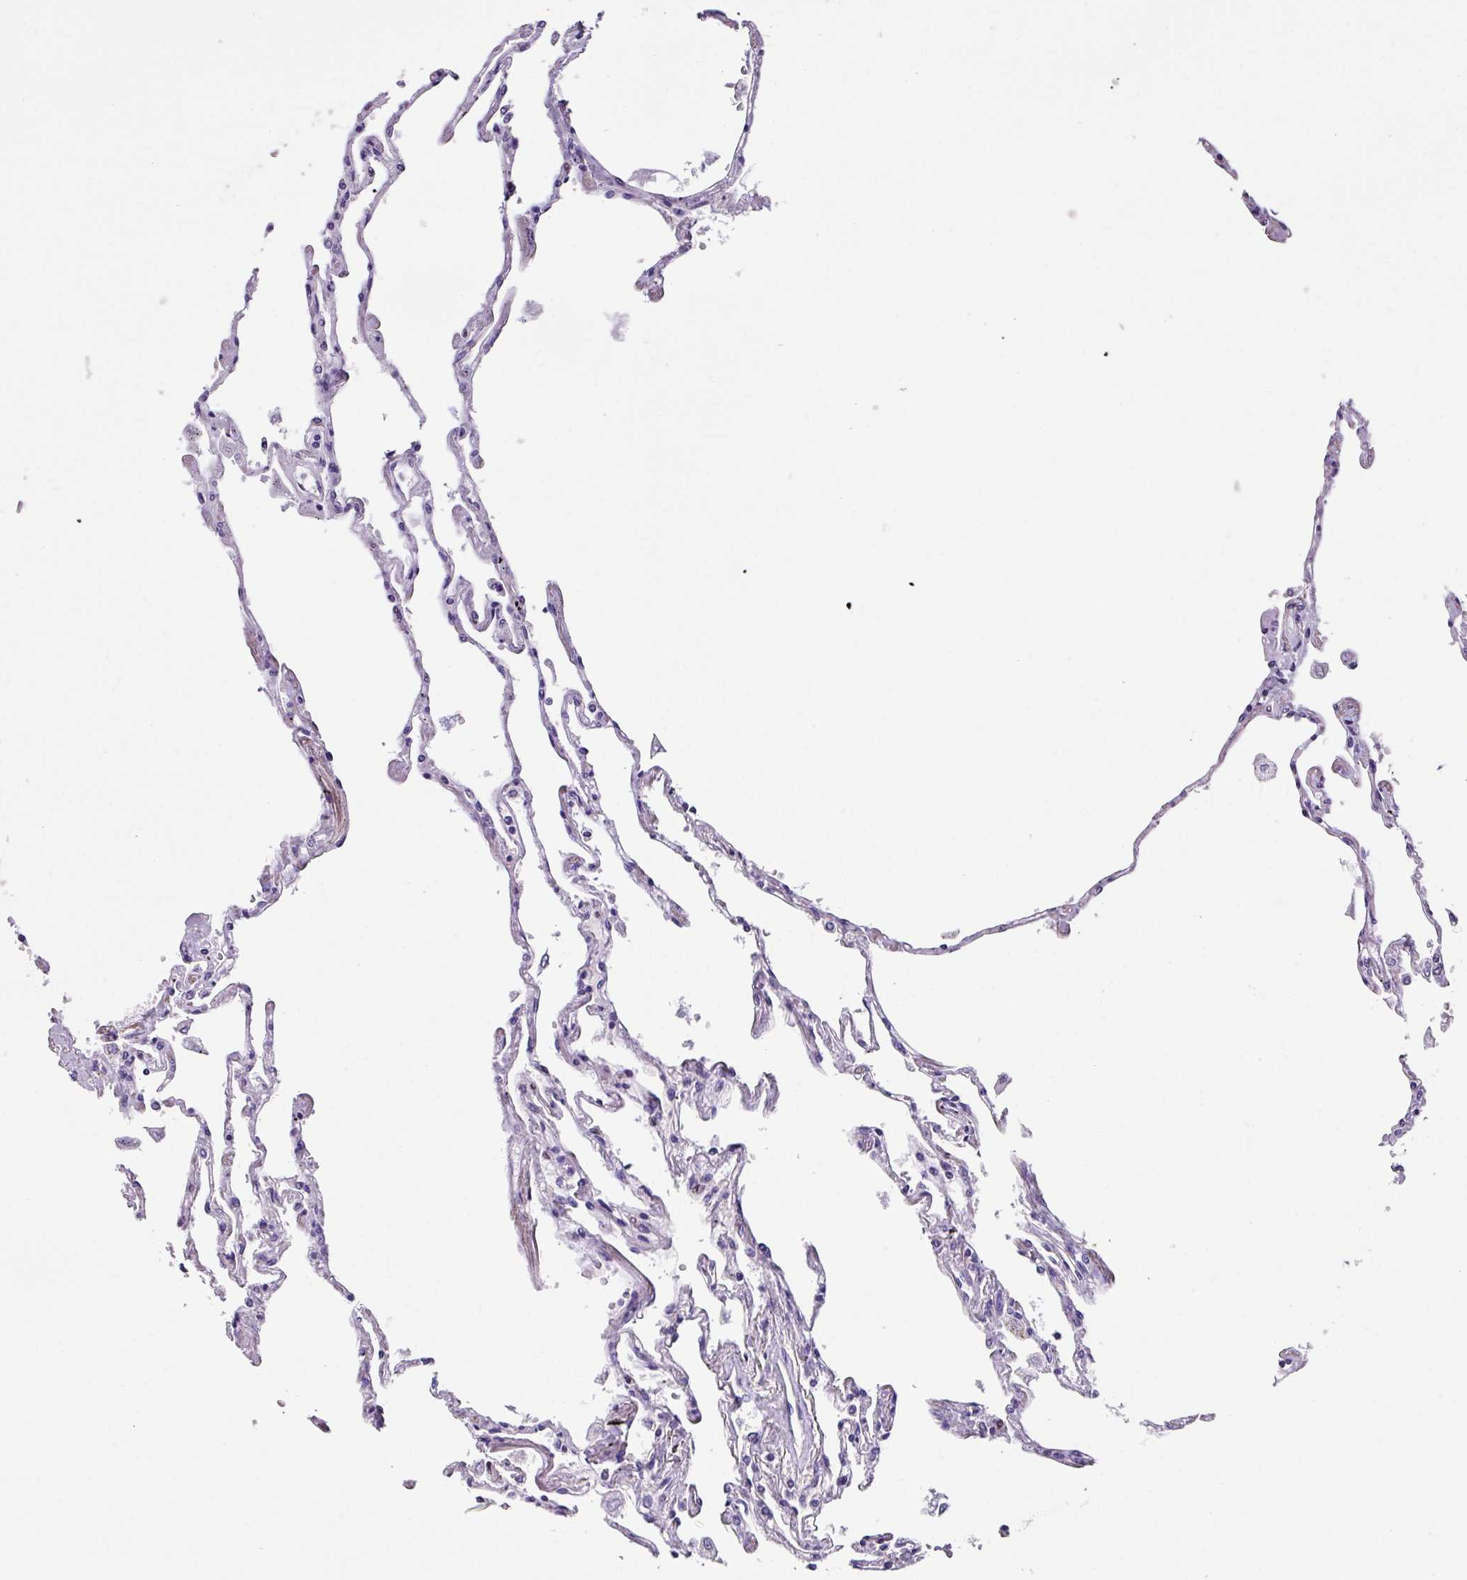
{"staining": {"intensity": "weak", "quantity": "<25%", "location": "nuclear"}, "tissue": "lung", "cell_type": "Alveolar cells", "image_type": "normal", "snomed": [{"axis": "morphology", "description": "Normal tissue, NOS"}, {"axis": "topography", "description": "Lung"}], "caption": "IHC of unremarkable lung displays no positivity in alveolar cells.", "gene": "ZFP3", "patient": {"sex": "female", "age": 67}}